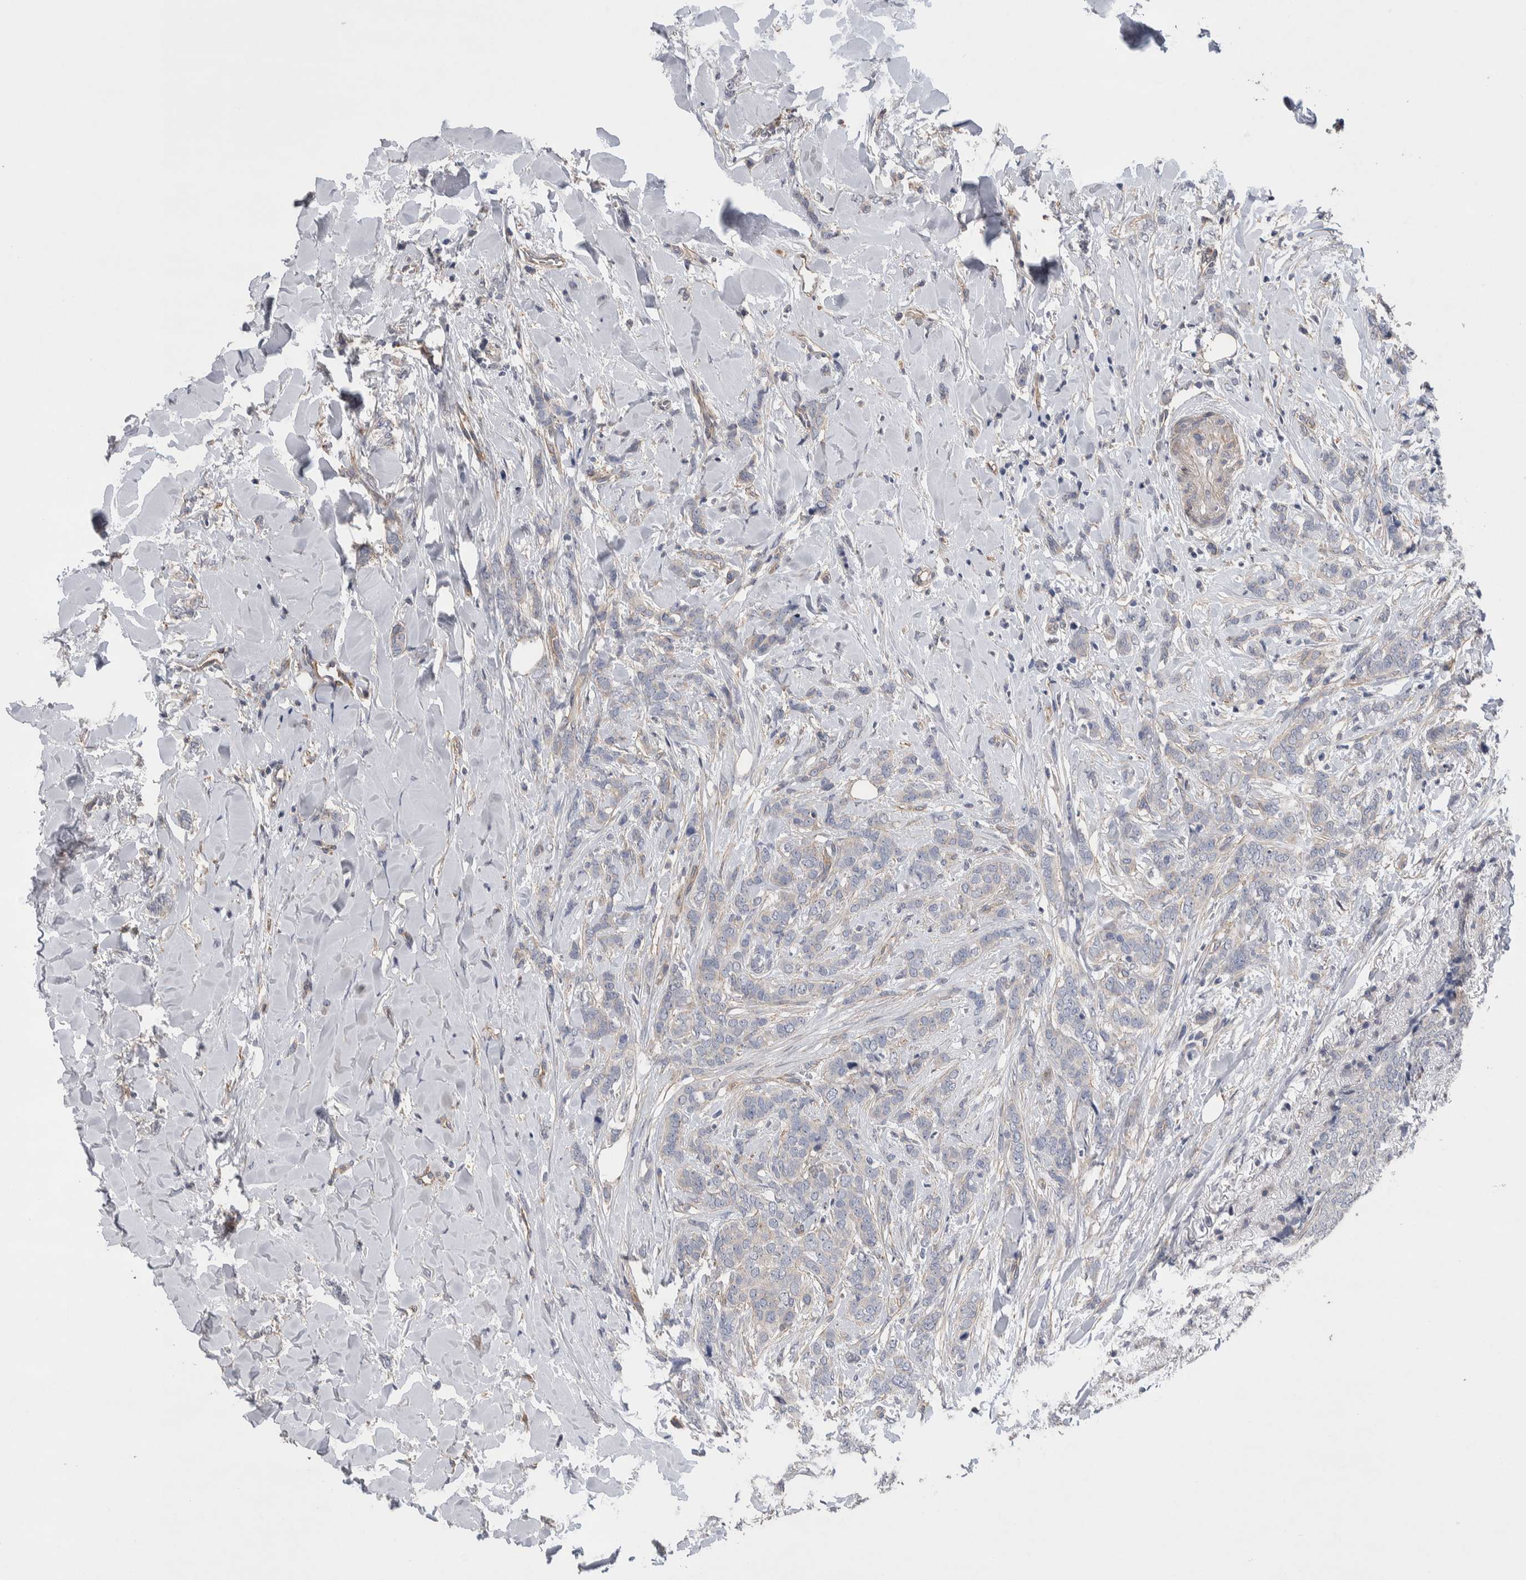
{"staining": {"intensity": "negative", "quantity": "none", "location": "none"}, "tissue": "breast cancer", "cell_type": "Tumor cells", "image_type": "cancer", "snomed": [{"axis": "morphology", "description": "Lobular carcinoma"}, {"axis": "topography", "description": "Skin"}, {"axis": "topography", "description": "Breast"}], "caption": "Tumor cells show no significant protein expression in breast cancer (lobular carcinoma). The staining is performed using DAB (3,3'-diaminobenzidine) brown chromogen with nuclei counter-stained in using hematoxylin.", "gene": "GCNA", "patient": {"sex": "female", "age": 46}}